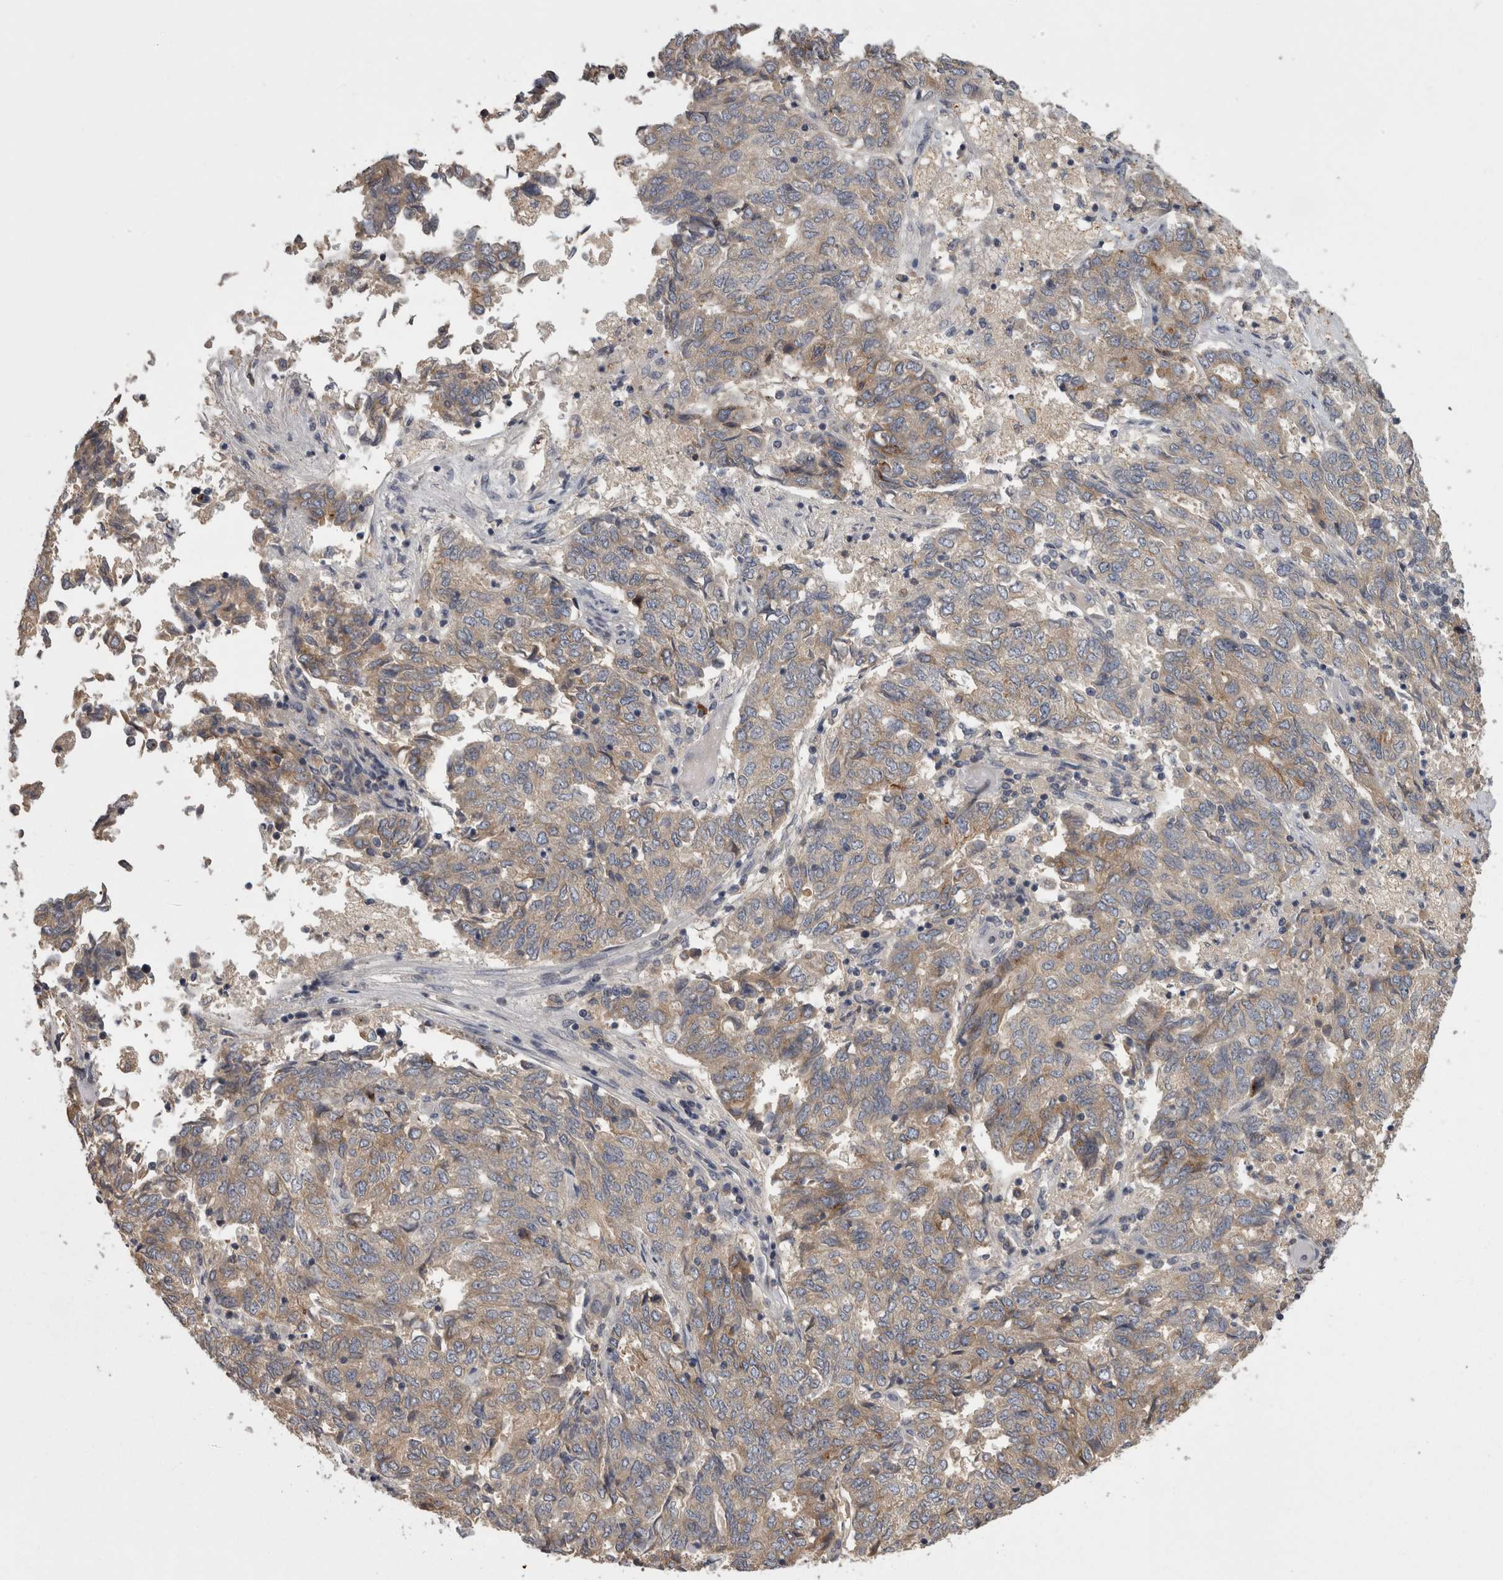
{"staining": {"intensity": "weak", "quantity": "<25%", "location": "cytoplasmic/membranous"}, "tissue": "endometrial cancer", "cell_type": "Tumor cells", "image_type": "cancer", "snomed": [{"axis": "morphology", "description": "Adenocarcinoma, NOS"}, {"axis": "topography", "description": "Endometrium"}], "caption": "A high-resolution image shows immunohistochemistry (IHC) staining of adenocarcinoma (endometrial), which reveals no significant expression in tumor cells. (DAB IHC visualized using brightfield microscopy, high magnification).", "gene": "PCM1", "patient": {"sex": "female", "age": 80}}